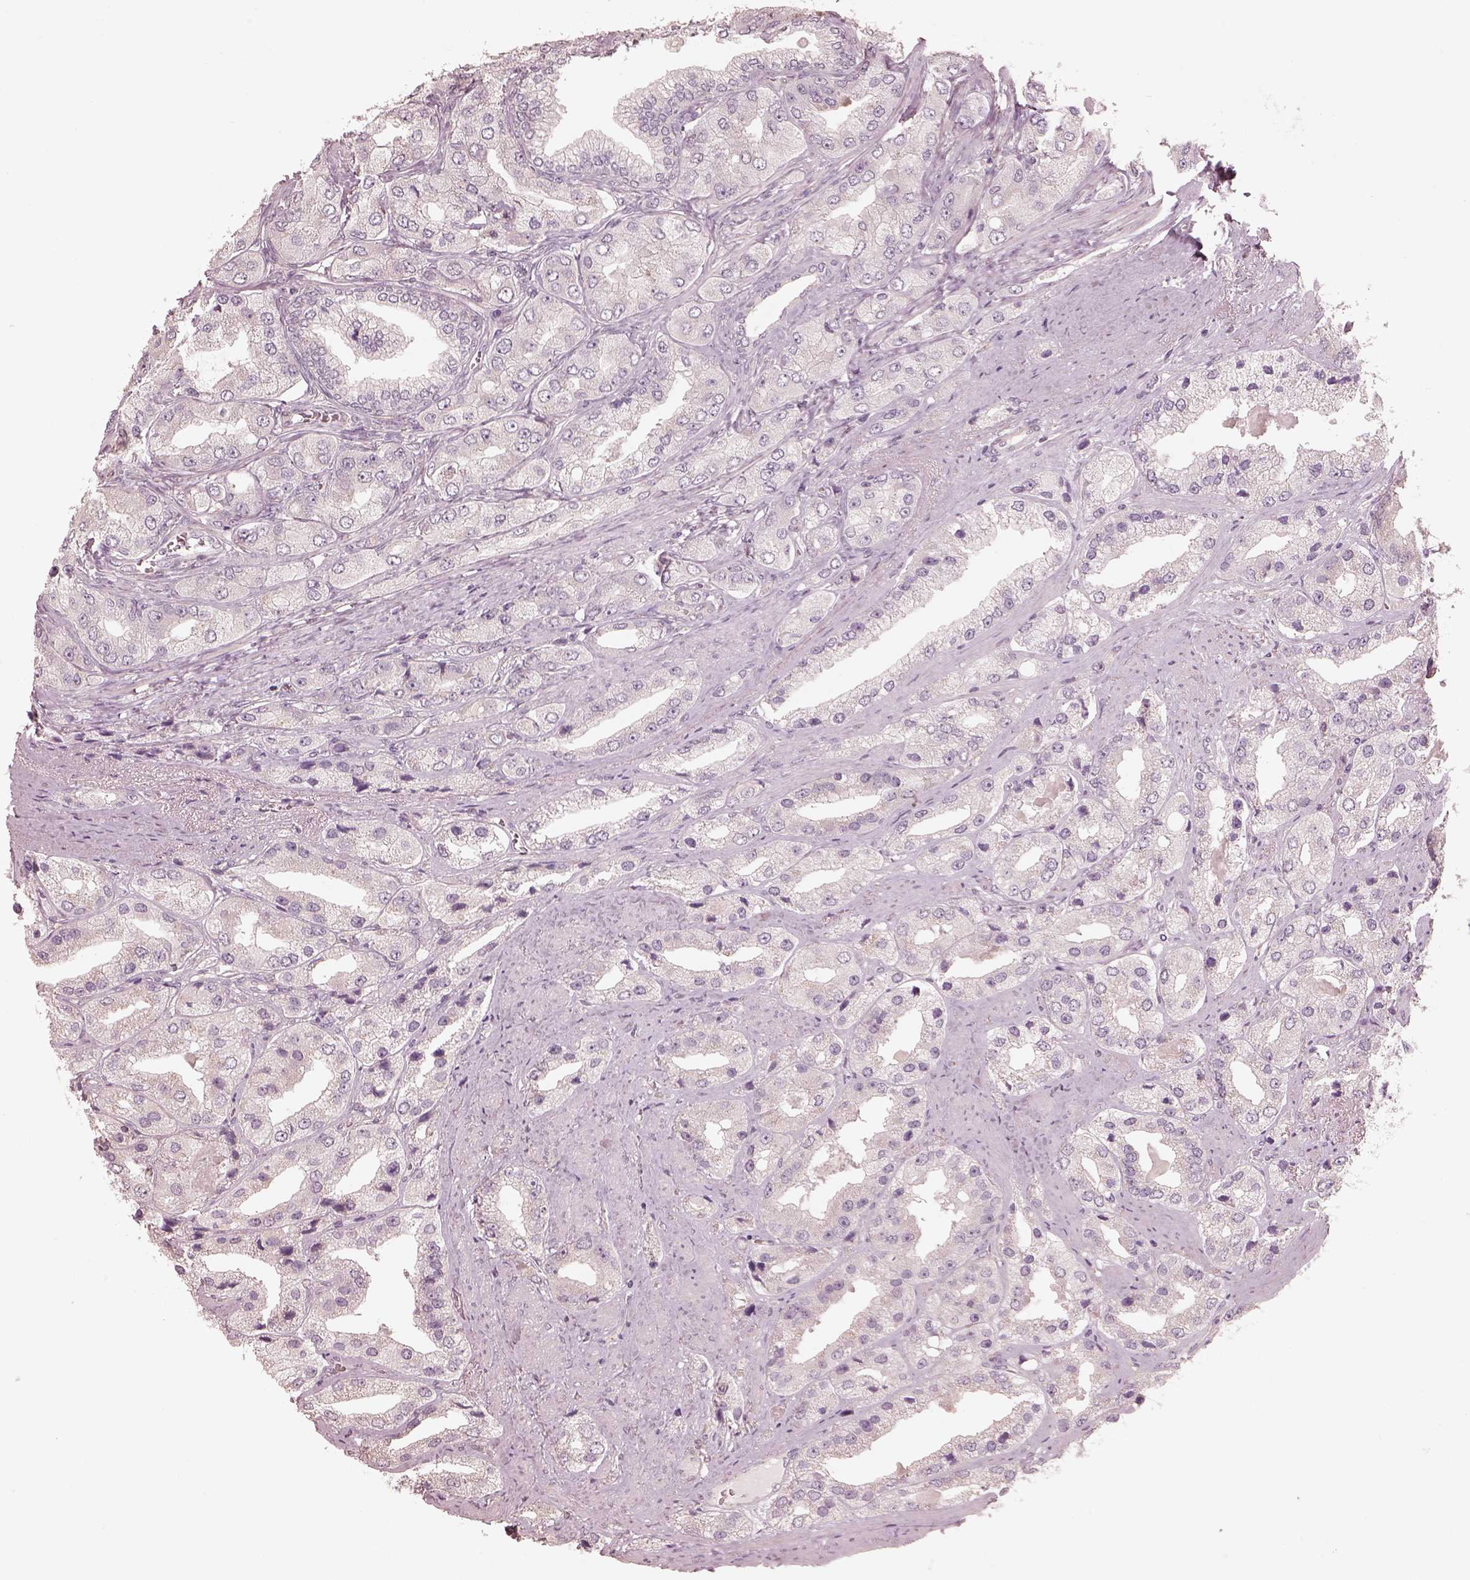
{"staining": {"intensity": "negative", "quantity": "none", "location": "none"}, "tissue": "prostate cancer", "cell_type": "Tumor cells", "image_type": "cancer", "snomed": [{"axis": "morphology", "description": "Adenocarcinoma, Low grade"}, {"axis": "topography", "description": "Prostate"}], "caption": "There is no significant positivity in tumor cells of prostate low-grade adenocarcinoma.", "gene": "PRKACG", "patient": {"sex": "male", "age": 69}}